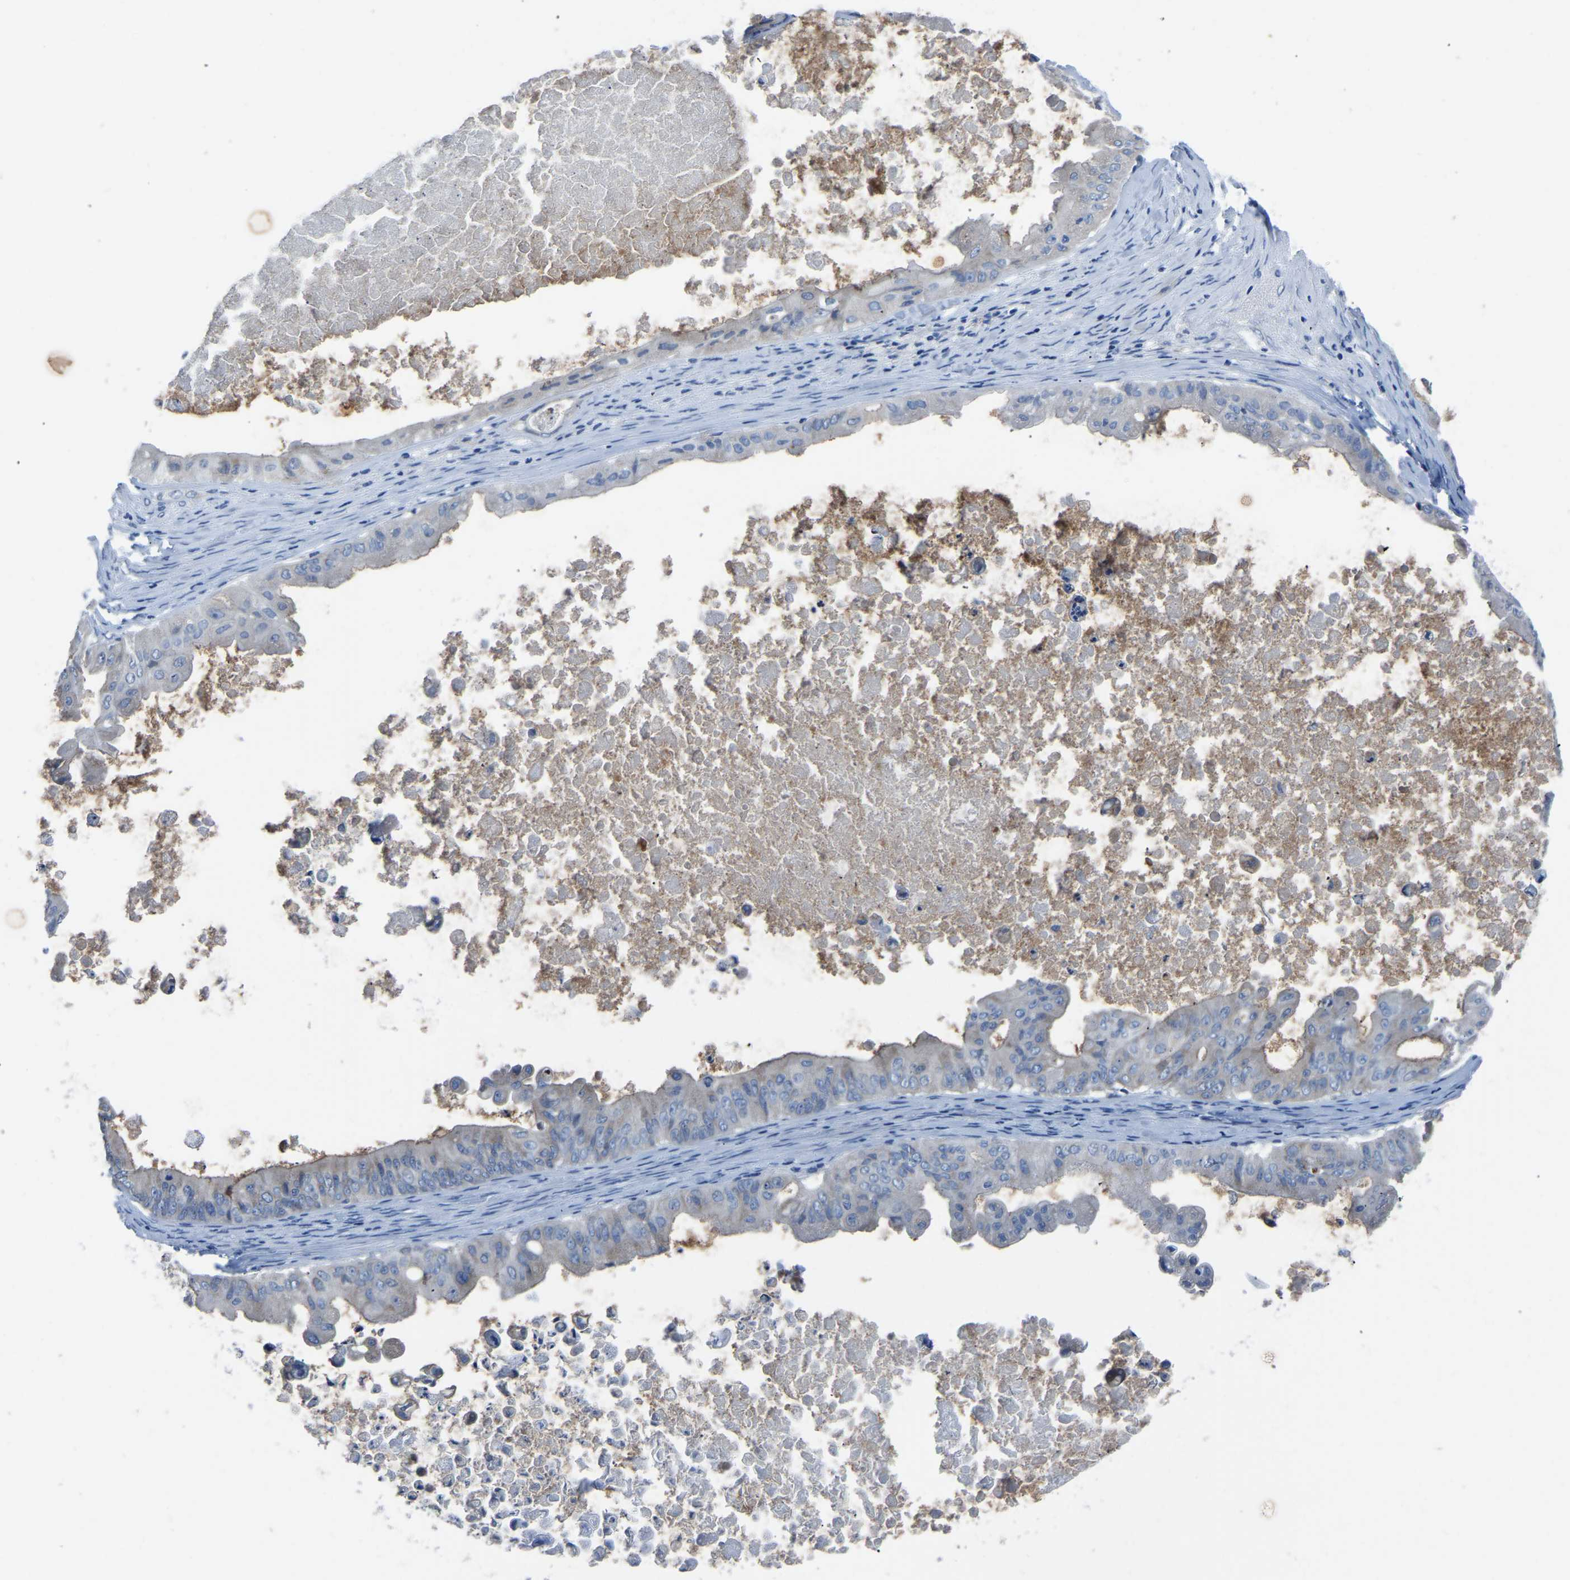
{"staining": {"intensity": "negative", "quantity": "none", "location": "none"}, "tissue": "ovarian cancer", "cell_type": "Tumor cells", "image_type": "cancer", "snomed": [{"axis": "morphology", "description": "Cystadenocarcinoma, mucinous, NOS"}, {"axis": "topography", "description": "Ovary"}], "caption": "The immunohistochemistry micrograph has no significant positivity in tumor cells of mucinous cystadenocarcinoma (ovarian) tissue.", "gene": "LIAS", "patient": {"sex": "female", "age": 37}}